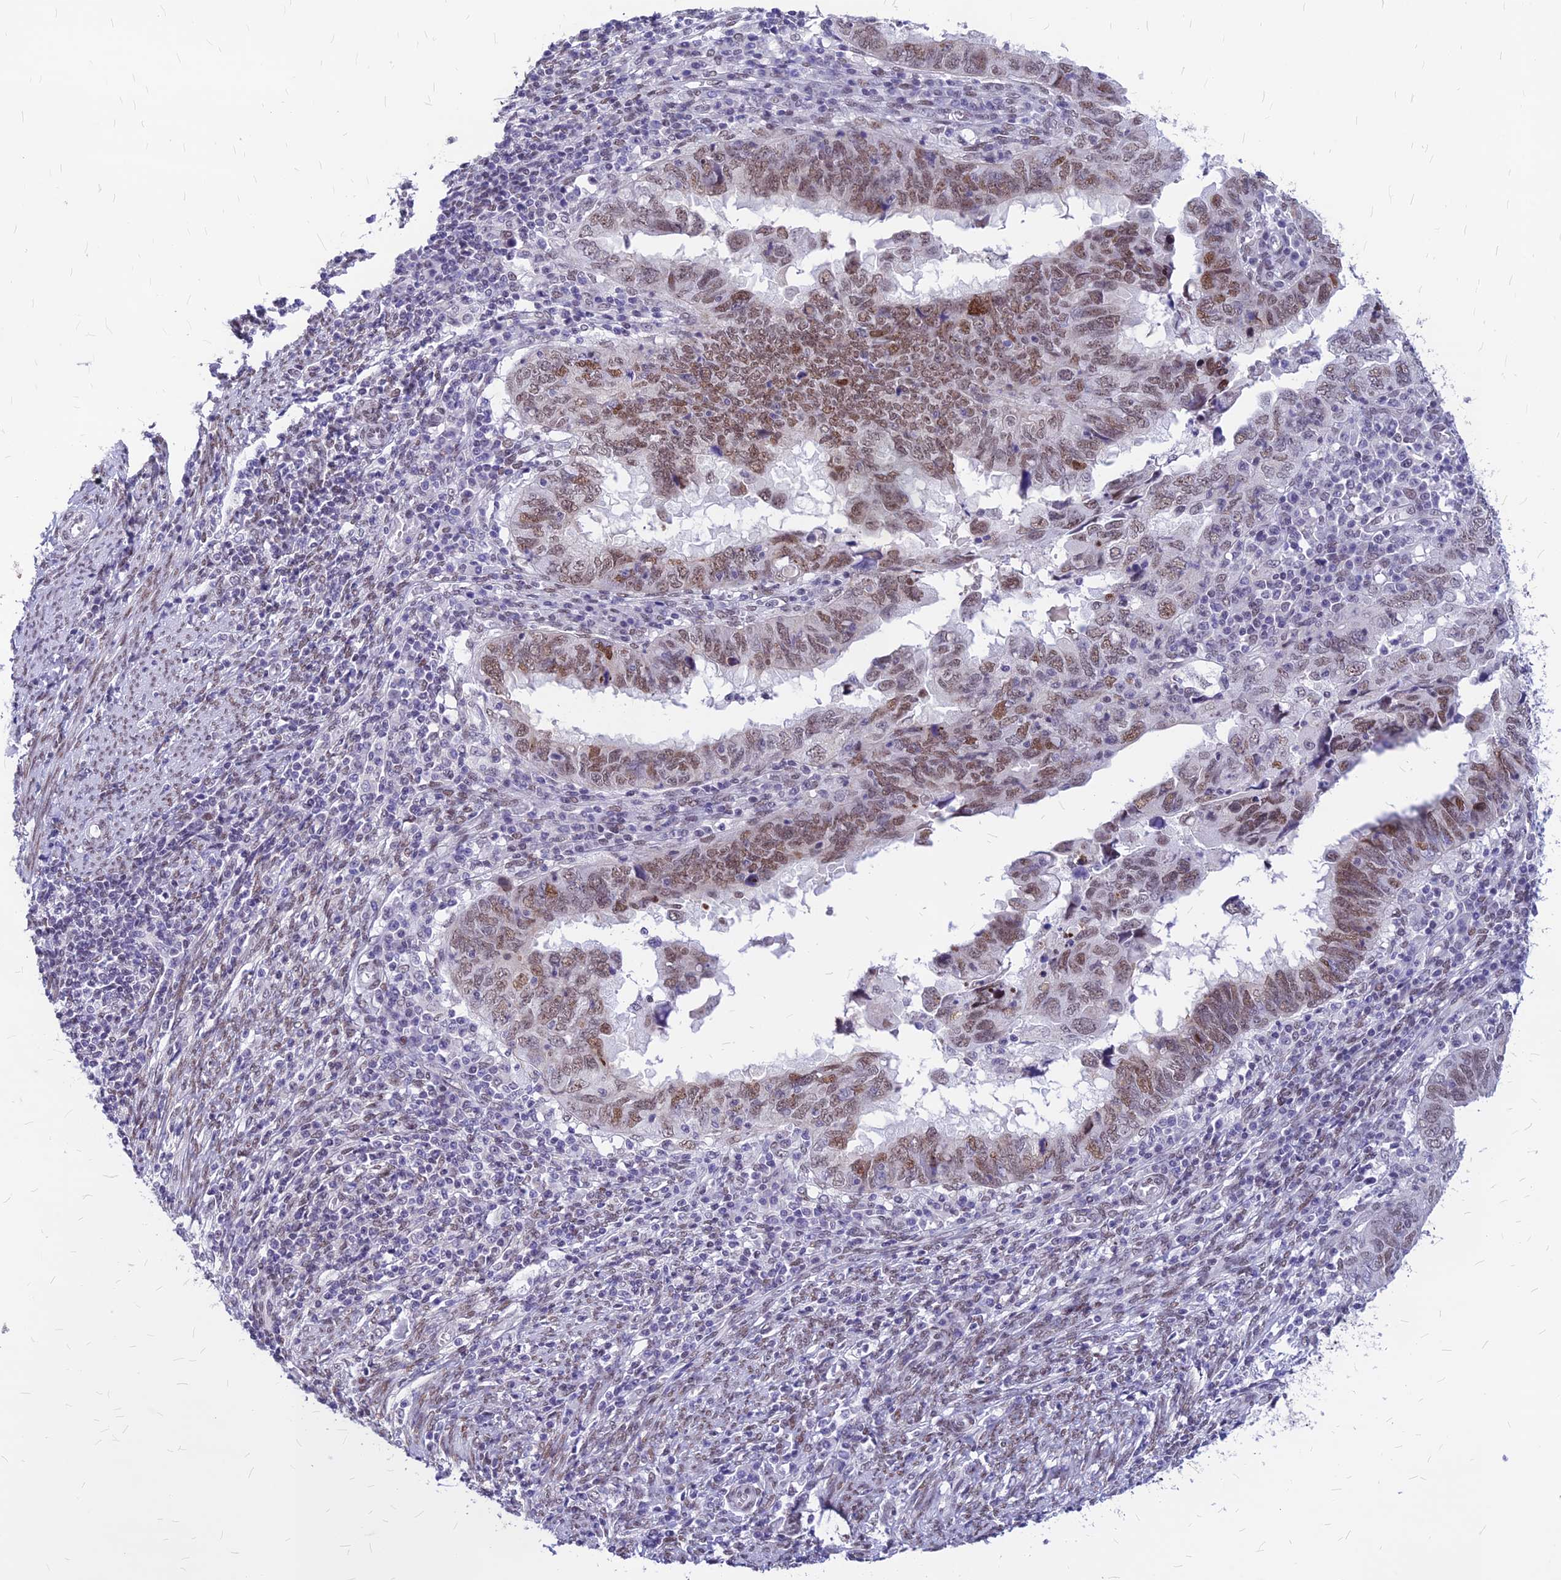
{"staining": {"intensity": "moderate", "quantity": ">75%", "location": "nuclear"}, "tissue": "endometrial cancer", "cell_type": "Tumor cells", "image_type": "cancer", "snomed": [{"axis": "morphology", "description": "Adenocarcinoma, NOS"}, {"axis": "topography", "description": "Uterus"}], "caption": "Immunohistochemical staining of adenocarcinoma (endometrial) exhibits medium levels of moderate nuclear expression in about >75% of tumor cells.", "gene": "KCTD13", "patient": {"sex": "female", "age": 77}}